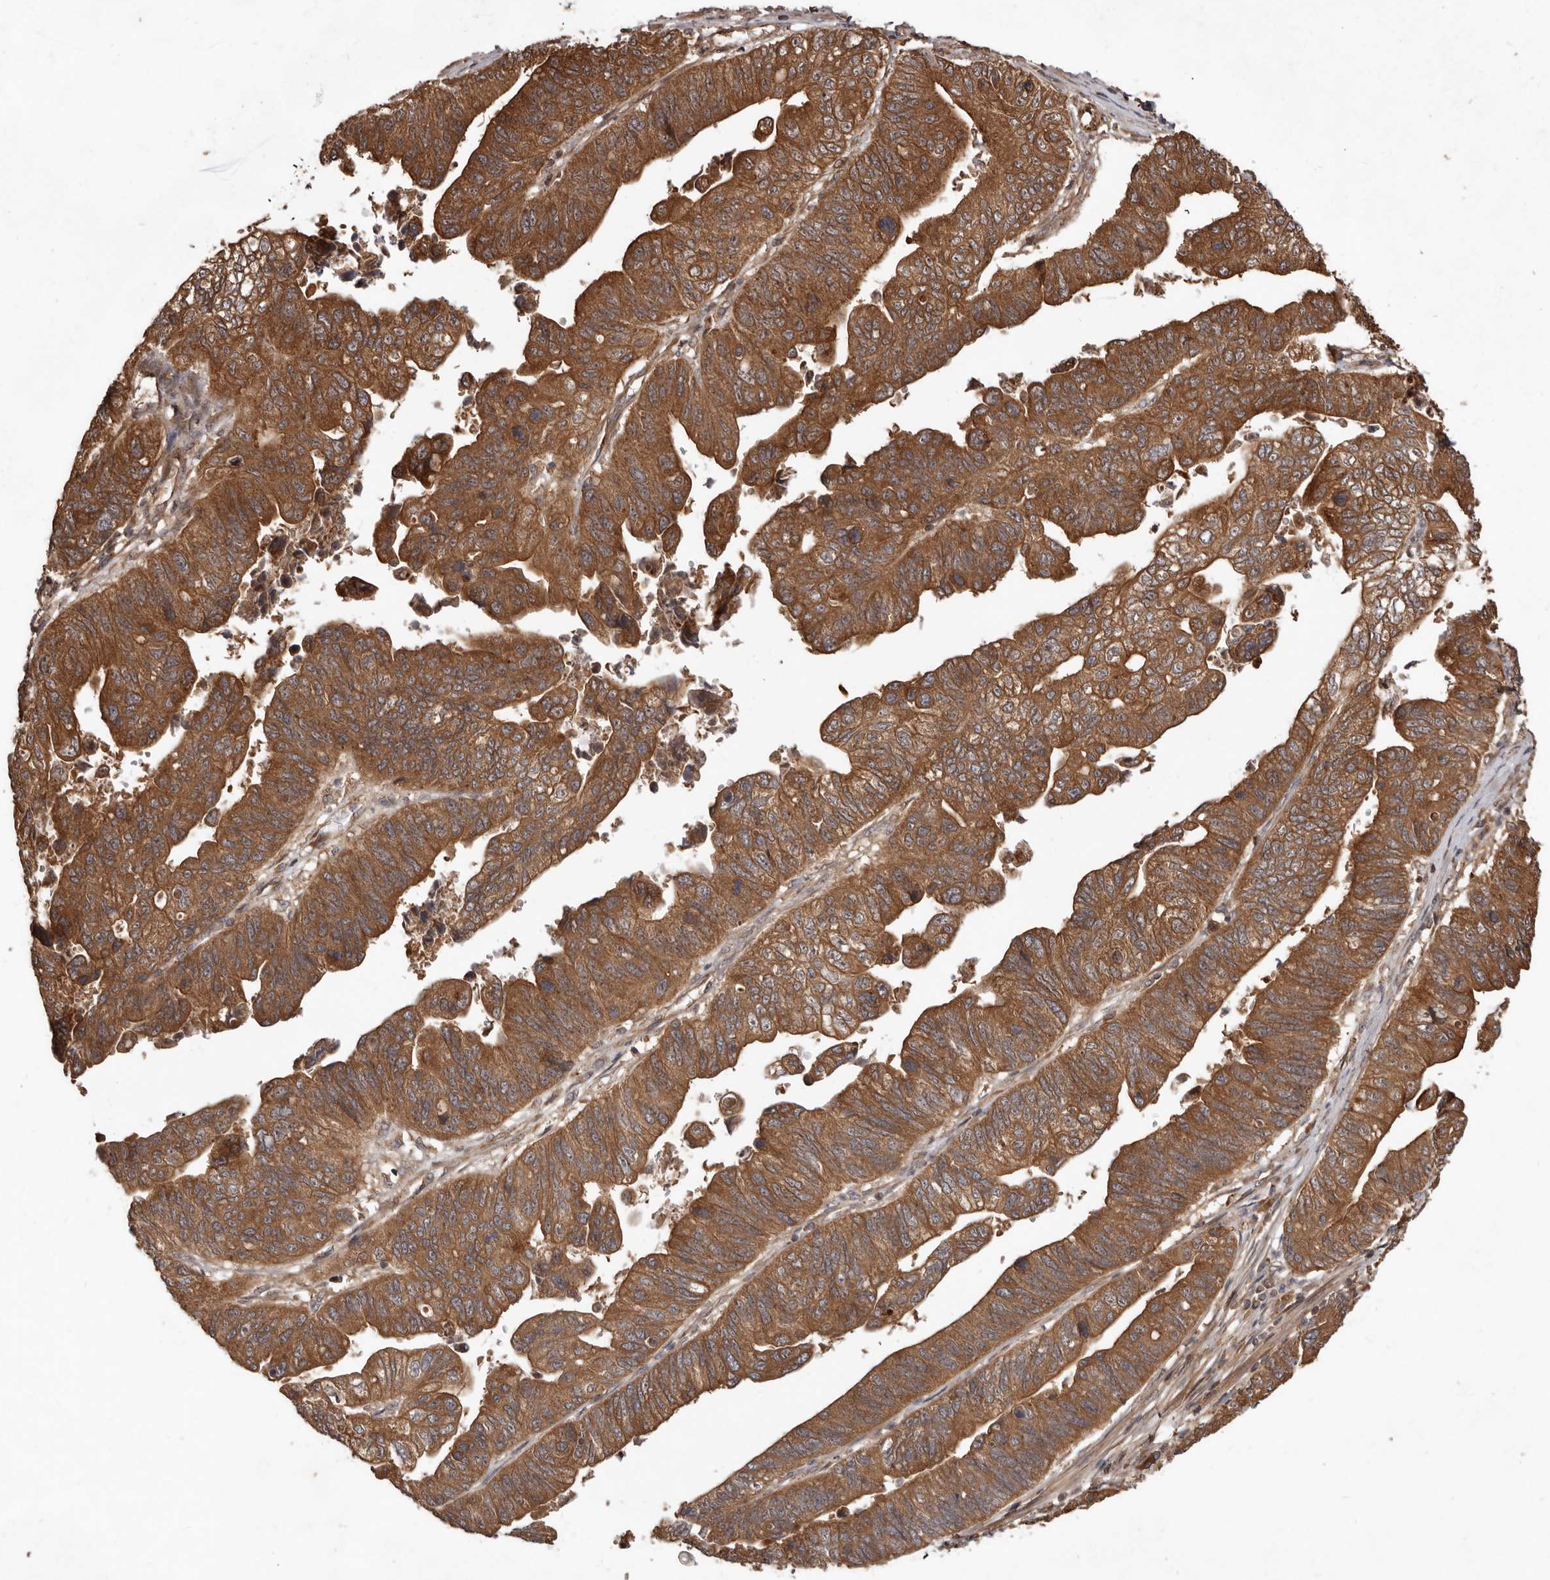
{"staining": {"intensity": "moderate", "quantity": ">75%", "location": "cytoplasmic/membranous"}, "tissue": "stomach cancer", "cell_type": "Tumor cells", "image_type": "cancer", "snomed": [{"axis": "morphology", "description": "Adenocarcinoma, NOS"}, {"axis": "topography", "description": "Stomach"}], "caption": "Tumor cells show moderate cytoplasmic/membranous staining in approximately >75% of cells in stomach adenocarcinoma. (DAB (3,3'-diaminobenzidine) = brown stain, brightfield microscopy at high magnification).", "gene": "STK36", "patient": {"sex": "male", "age": 59}}